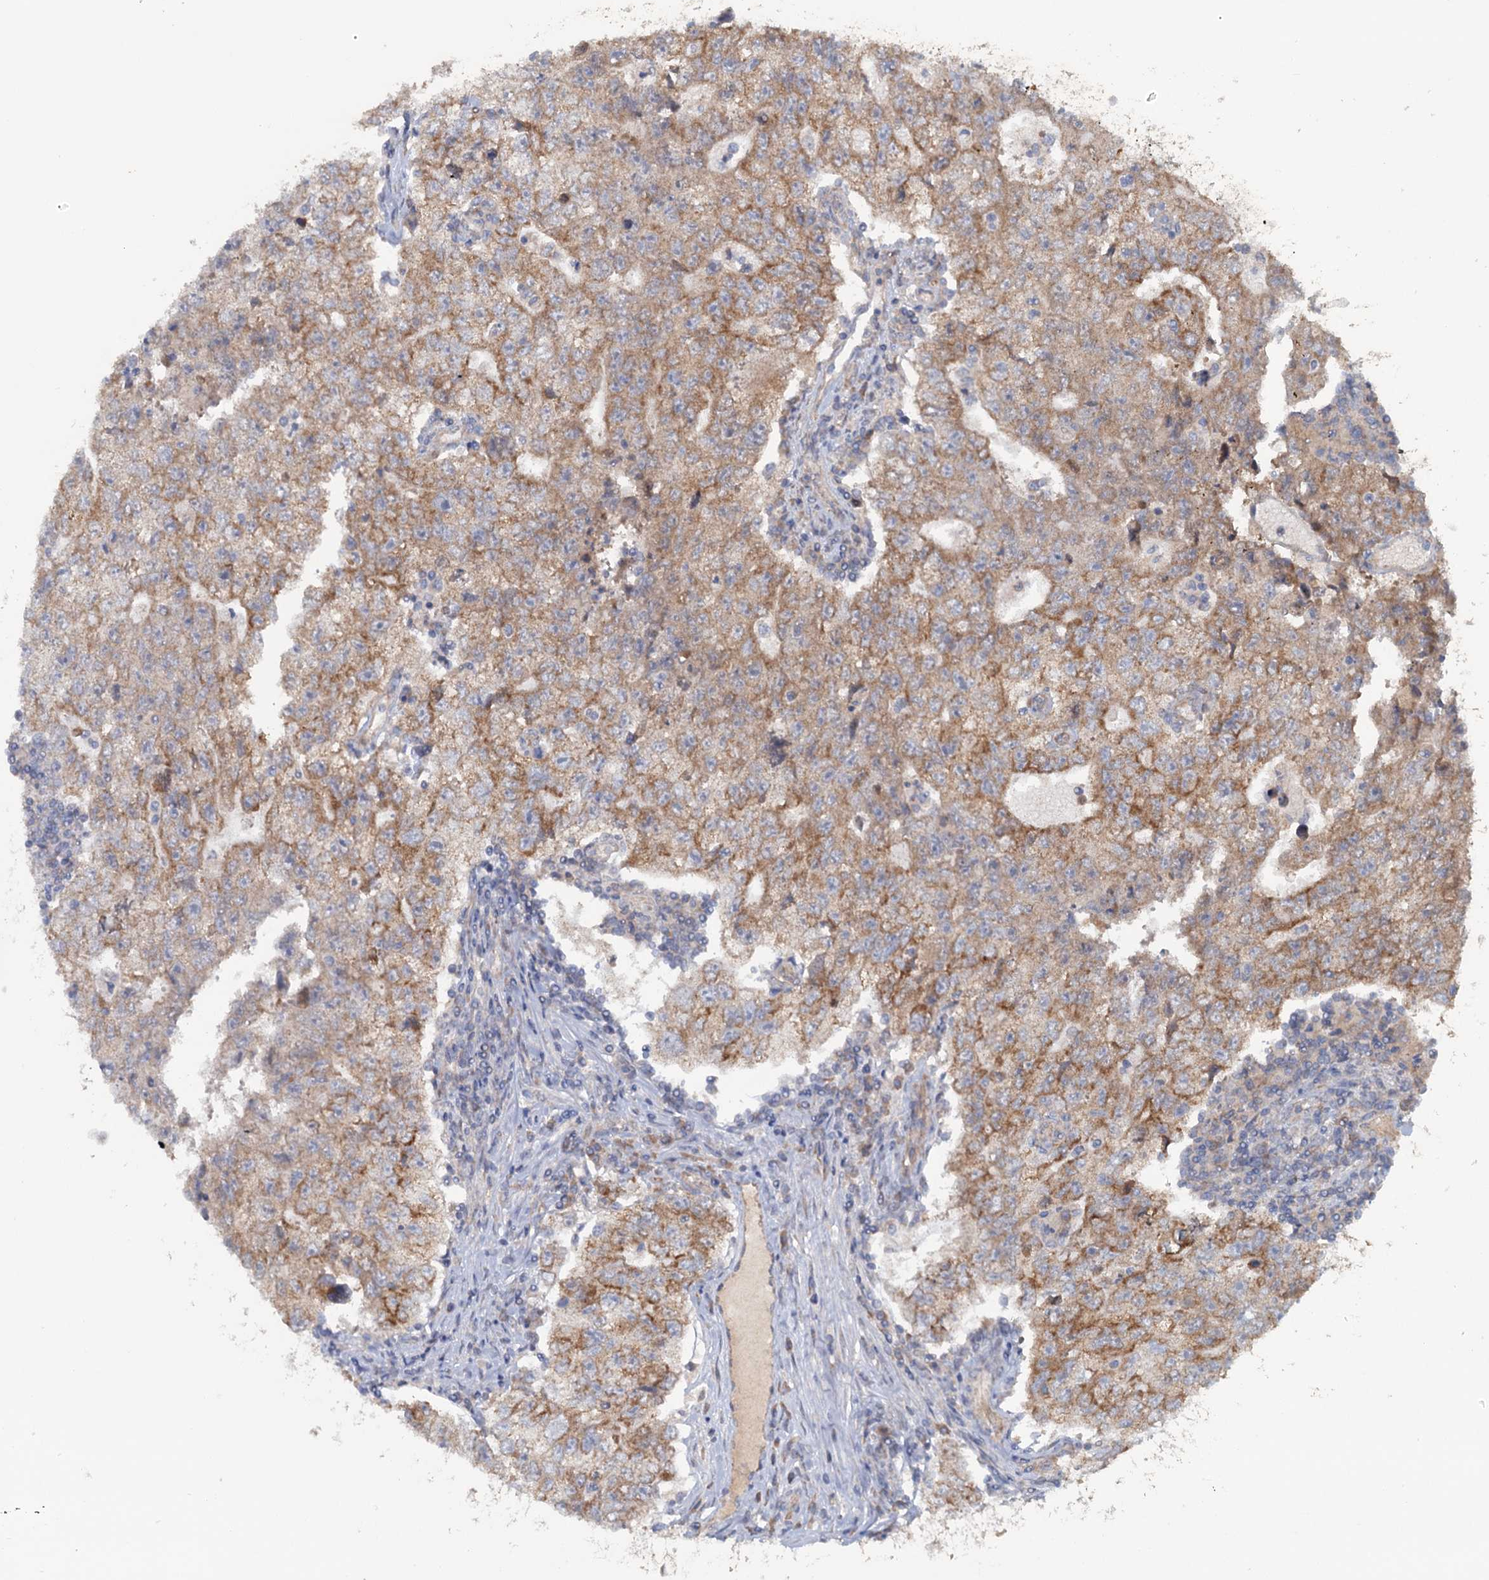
{"staining": {"intensity": "moderate", "quantity": ">75%", "location": "cytoplasmic/membranous"}, "tissue": "testis cancer", "cell_type": "Tumor cells", "image_type": "cancer", "snomed": [{"axis": "morphology", "description": "Carcinoma, Embryonal, NOS"}, {"axis": "topography", "description": "Testis"}], "caption": "Immunohistochemistry (IHC) (DAB (3,3'-diaminobenzidine)) staining of human testis cancer displays moderate cytoplasmic/membranous protein positivity in approximately >75% of tumor cells.", "gene": "FUNDC1", "patient": {"sex": "male", "age": 17}}